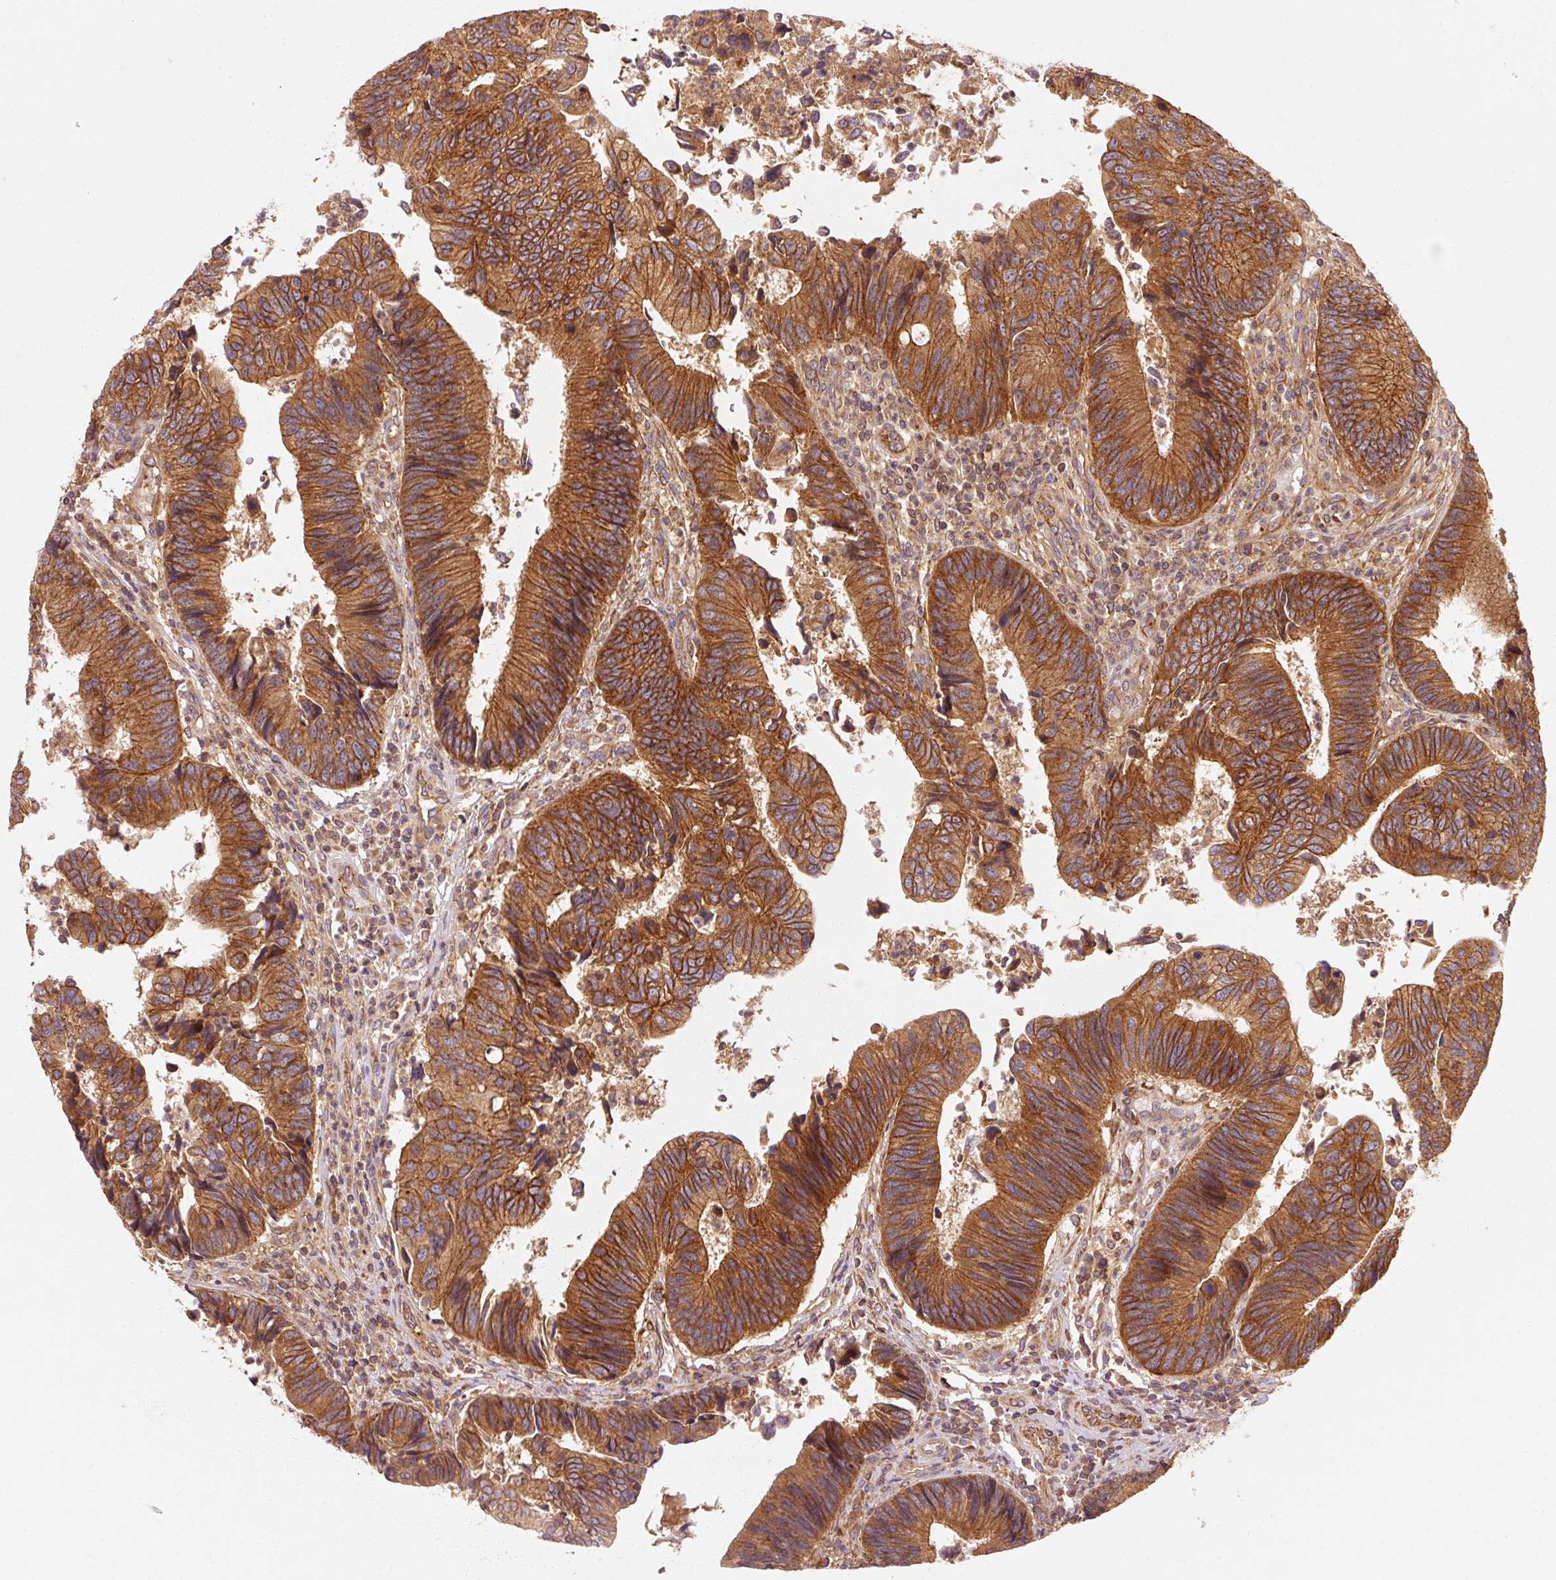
{"staining": {"intensity": "strong", "quantity": ">75%", "location": "cytoplasmic/membranous"}, "tissue": "colorectal cancer", "cell_type": "Tumor cells", "image_type": "cancer", "snomed": [{"axis": "morphology", "description": "Adenocarcinoma, NOS"}, {"axis": "topography", "description": "Colon"}], "caption": "Colorectal adenocarcinoma stained for a protein (brown) reveals strong cytoplasmic/membranous positive positivity in about >75% of tumor cells.", "gene": "CTNNA1", "patient": {"sex": "female", "age": 67}}